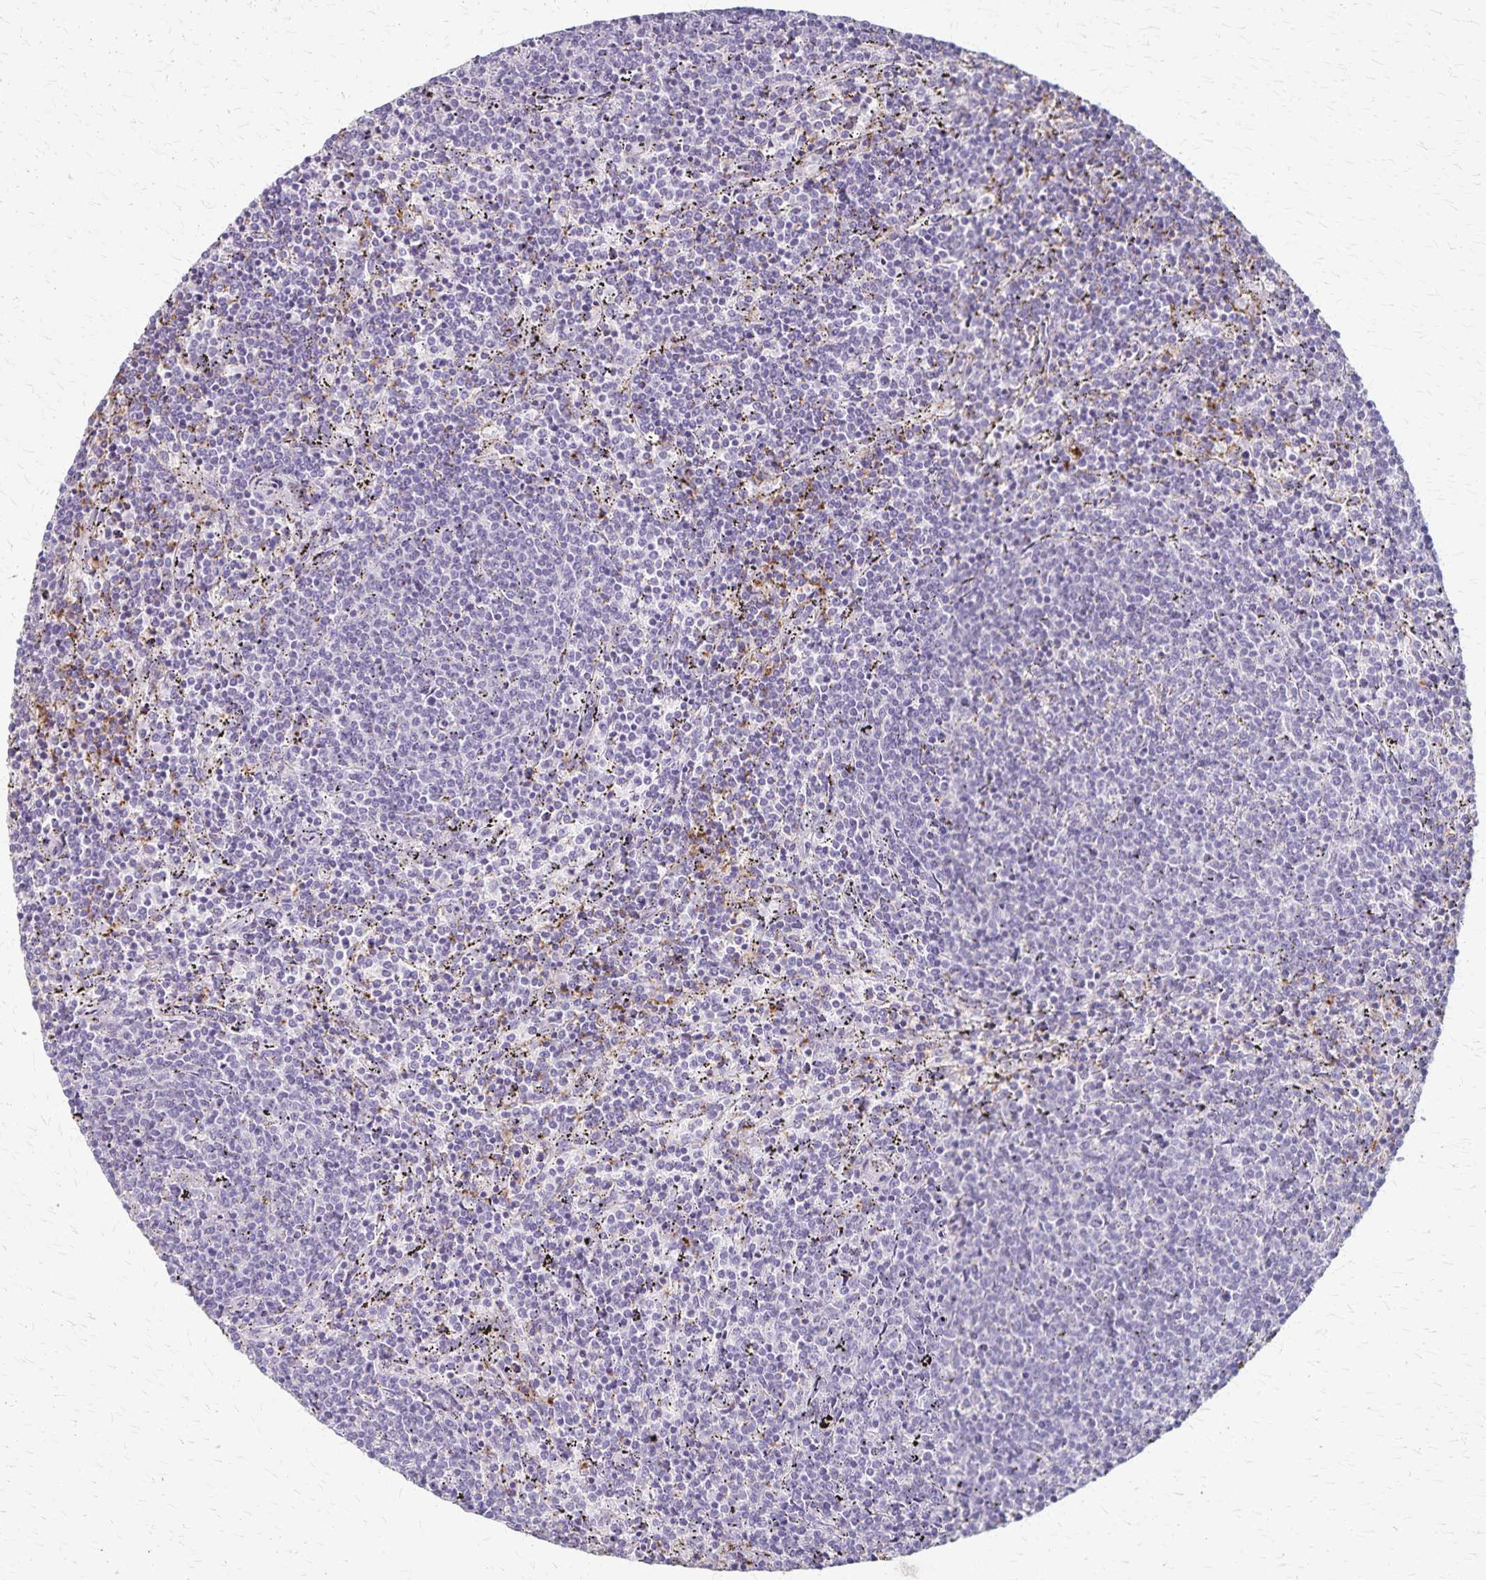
{"staining": {"intensity": "negative", "quantity": "none", "location": "none"}, "tissue": "lymphoma", "cell_type": "Tumor cells", "image_type": "cancer", "snomed": [{"axis": "morphology", "description": "Malignant lymphoma, non-Hodgkin's type, Low grade"}, {"axis": "topography", "description": "Spleen"}], "caption": "A high-resolution histopathology image shows immunohistochemistry (IHC) staining of low-grade malignant lymphoma, non-Hodgkin's type, which shows no significant staining in tumor cells.", "gene": "RASL10B", "patient": {"sex": "female", "age": 50}}